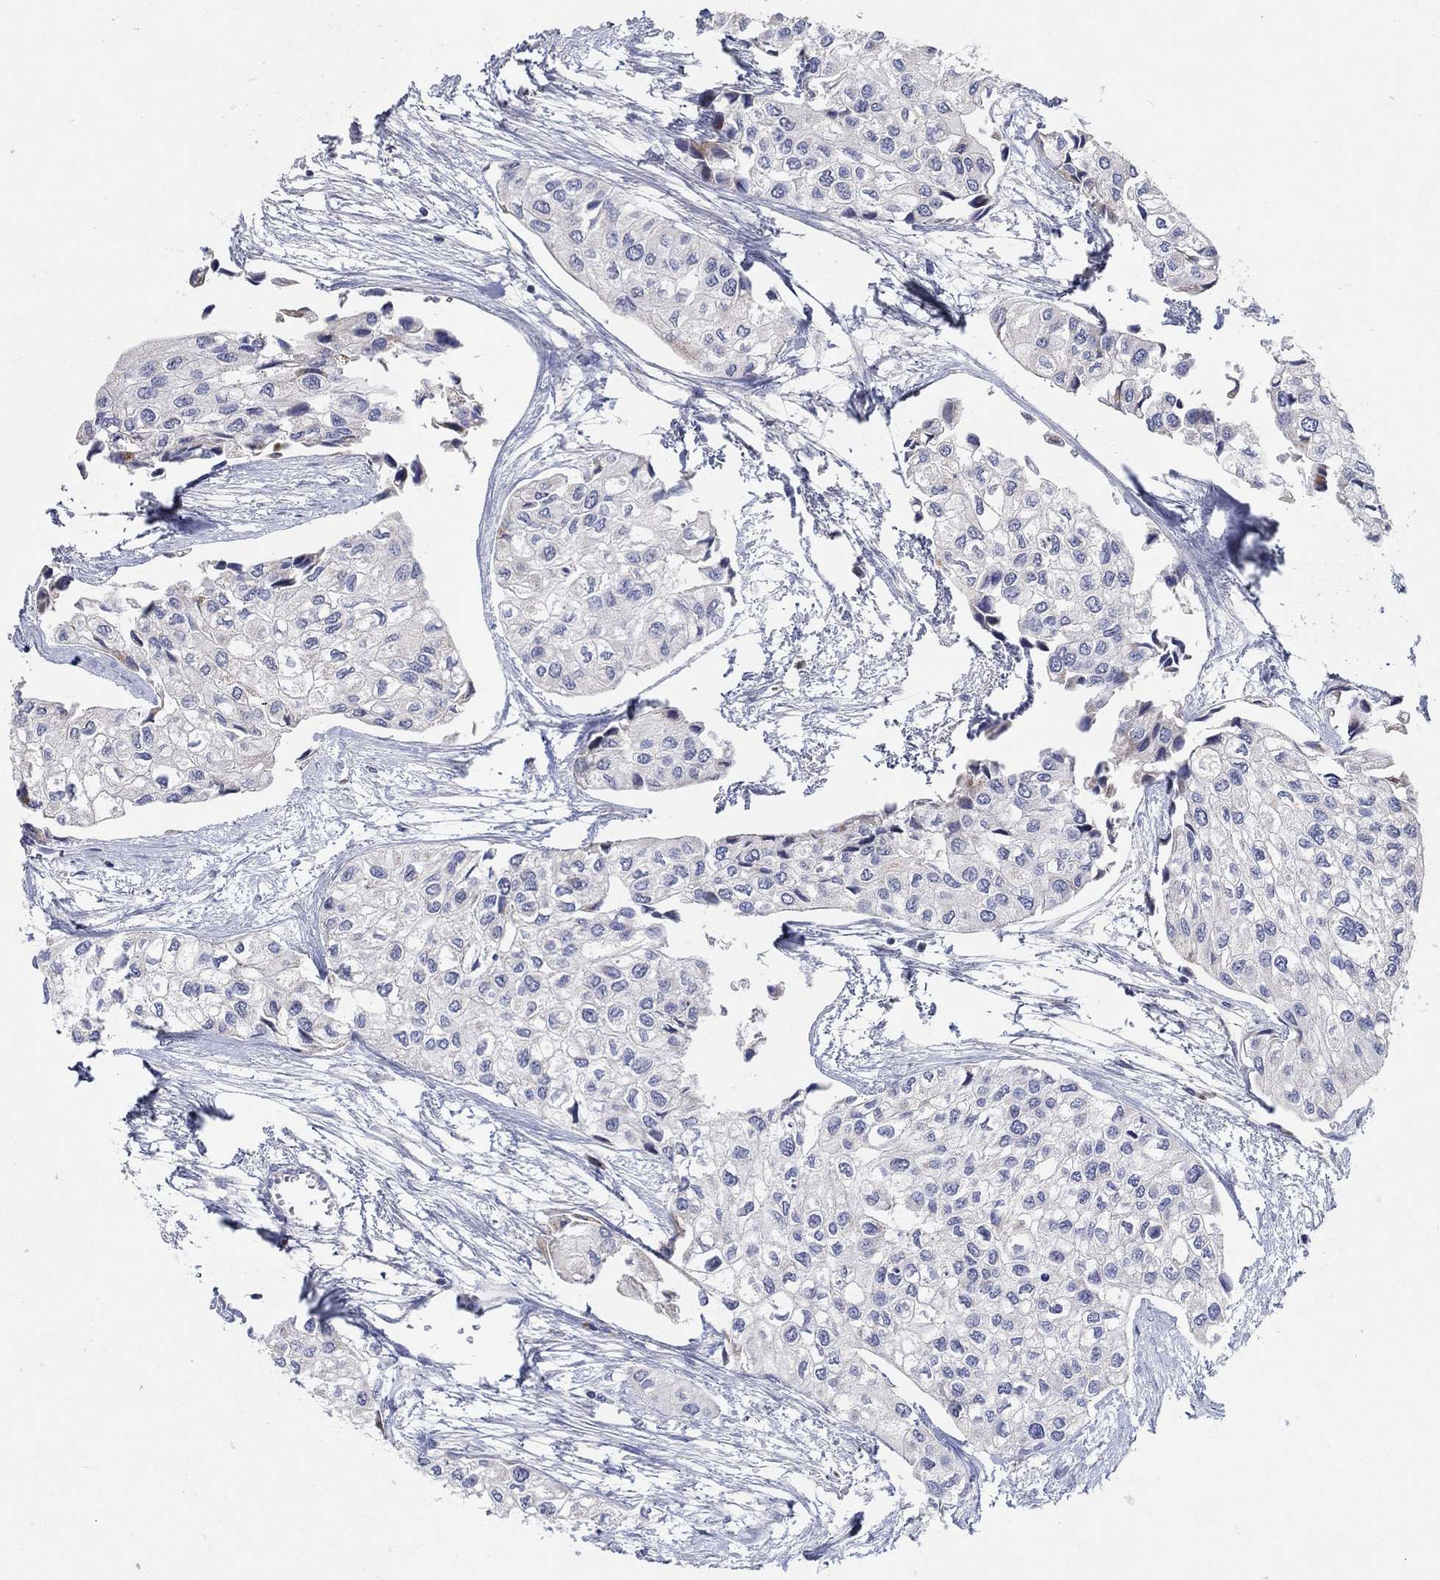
{"staining": {"intensity": "negative", "quantity": "none", "location": "none"}, "tissue": "urothelial cancer", "cell_type": "Tumor cells", "image_type": "cancer", "snomed": [{"axis": "morphology", "description": "Urothelial carcinoma, High grade"}, {"axis": "topography", "description": "Urinary bladder"}], "caption": "DAB immunohistochemical staining of human urothelial cancer shows no significant positivity in tumor cells.", "gene": "HMX2", "patient": {"sex": "male", "age": 73}}